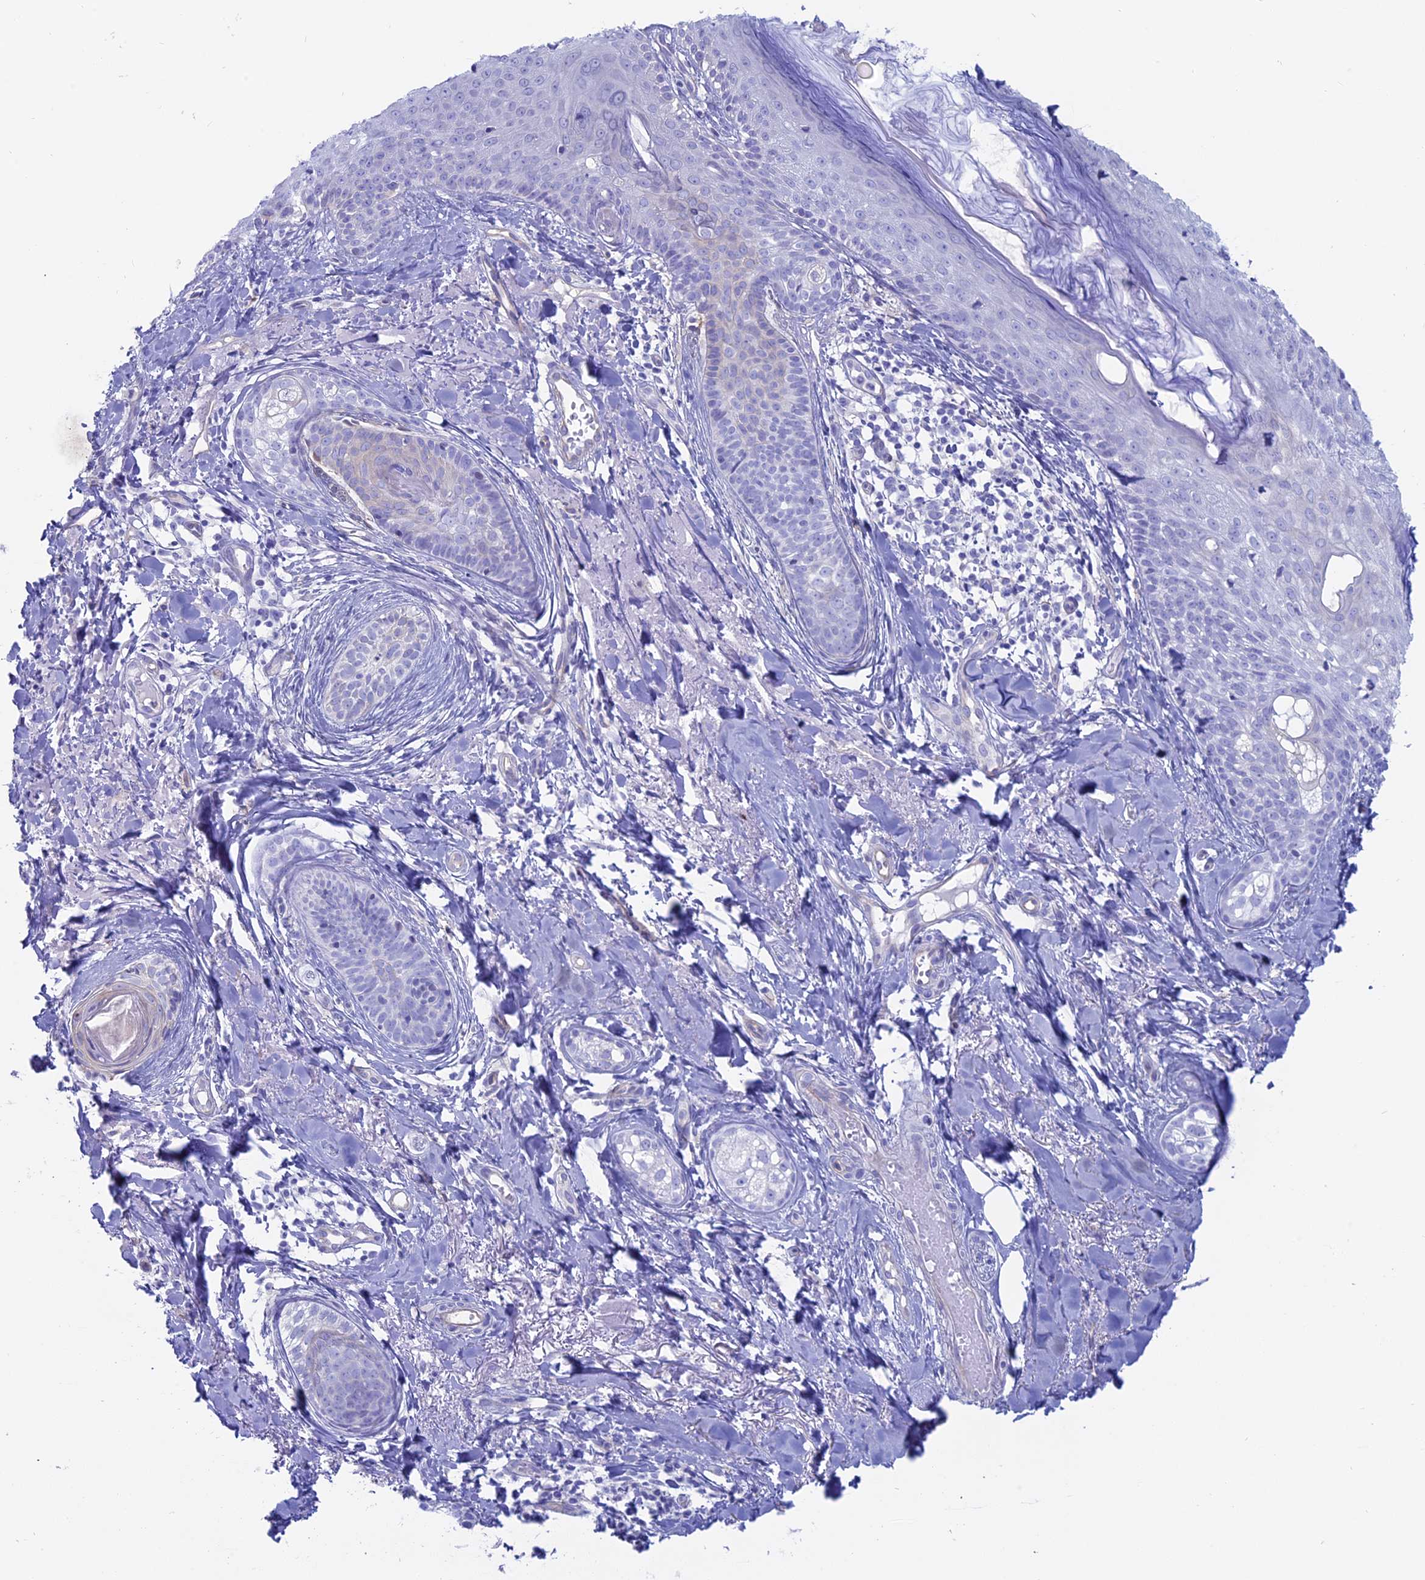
{"staining": {"intensity": "negative", "quantity": "none", "location": "none"}, "tissue": "skin cancer", "cell_type": "Tumor cells", "image_type": "cancer", "snomed": [{"axis": "morphology", "description": "Basal cell carcinoma"}, {"axis": "topography", "description": "Skin"}], "caption": "Micrograph shows no protein expression in tumor cells of skin cancer tissue.", "gene": "OR2AE1", "patient": {"sex": "female", "age": 76}}